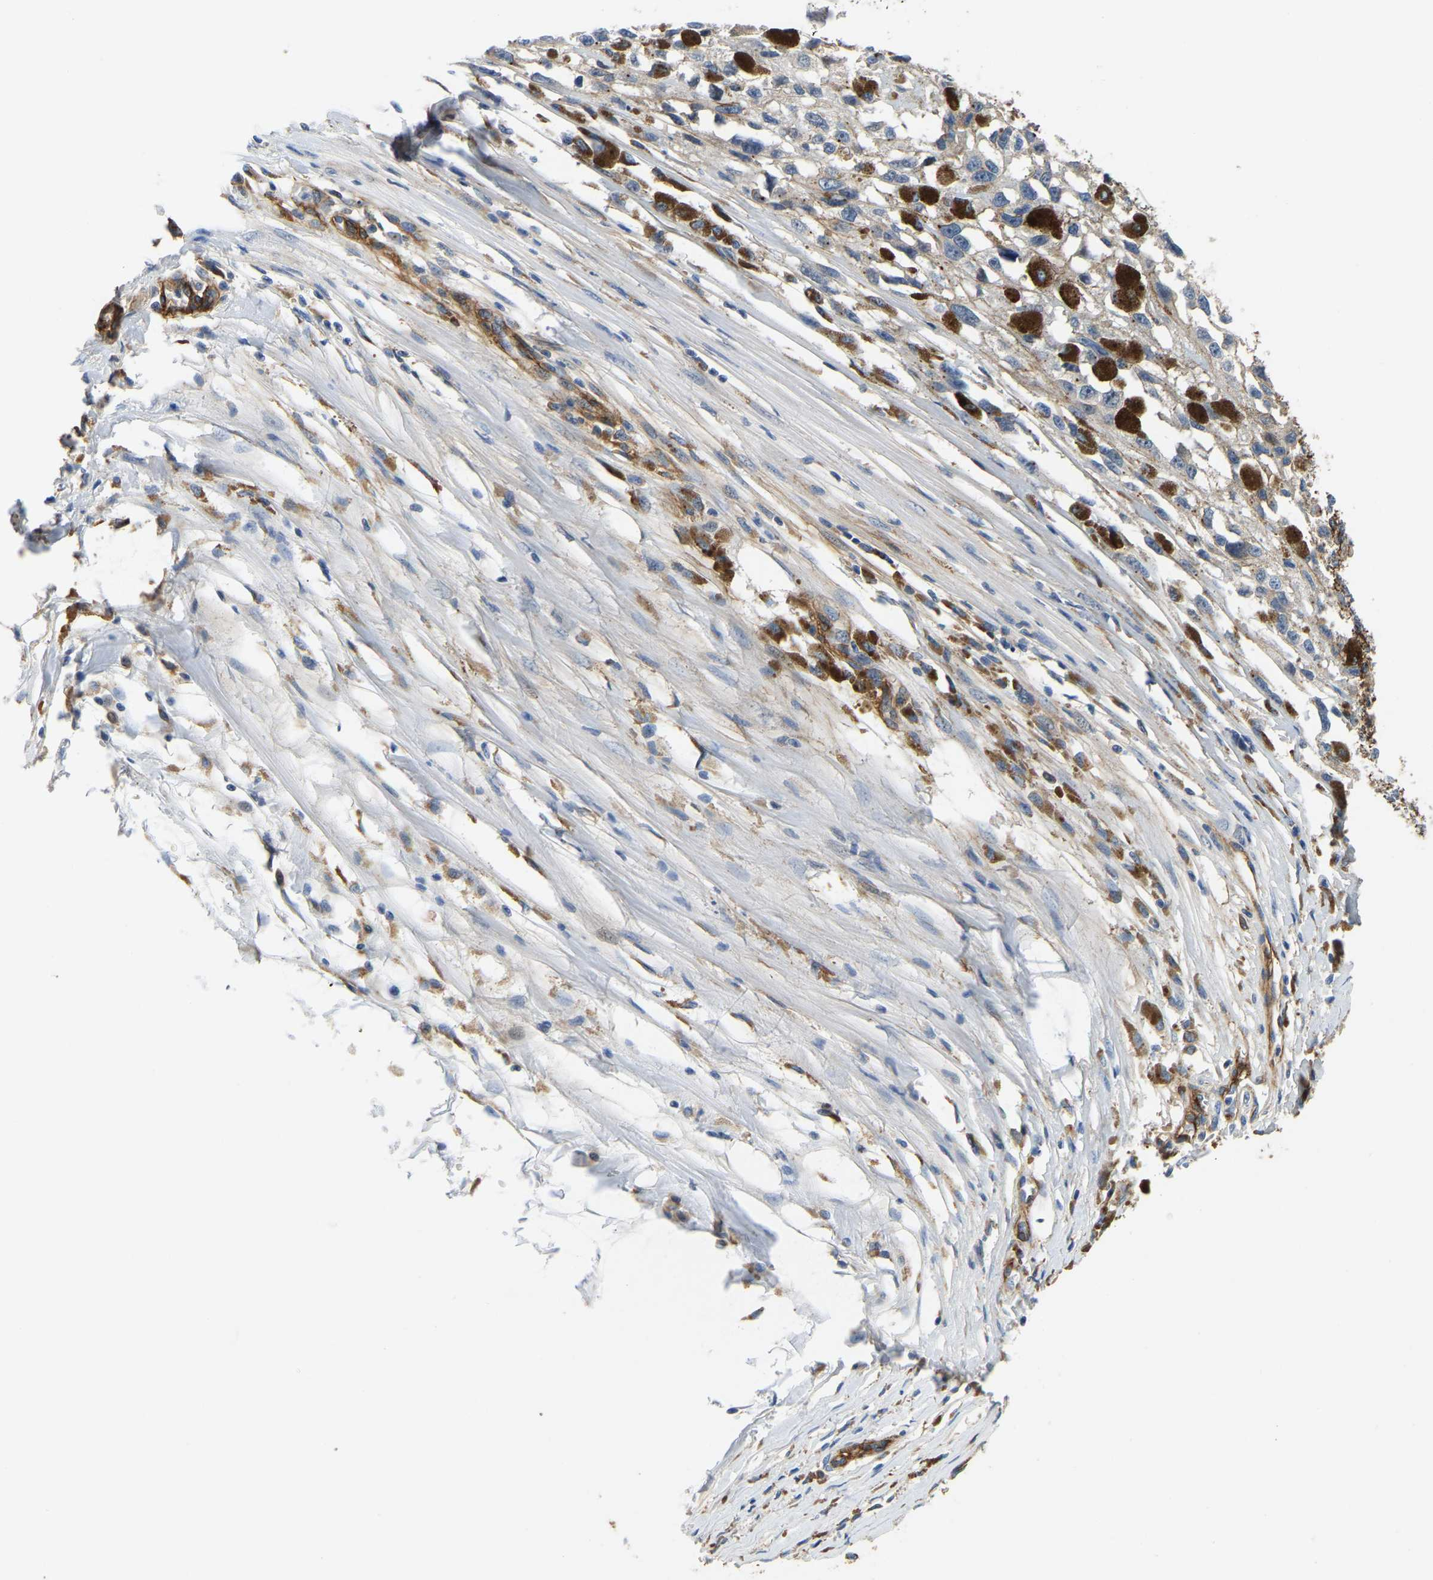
{"staining": {"intensity": "negative", "quantity": "none", "location": "none"}, "tissue": "melanoma", "cell_type": "Tumor cells", "image_type": "cancer", "snomed": [{"axis": "morphology", "description": "Malignant melanoma, Metastatic site"}, {"axis": "topography", "description": "Lymph node"}], "caption": "IHC image of neoplastic tissue: malignant melanoma (metastatic site) stained with DAB (3,3'-diaminobenzidine) exhibits no significant protein staining in tumor cells. (DAB (3,3'-diaminobenzidine) immunohistochemistry with hematoxylin counter stain).", "gene": "LIAS", "patient": {"sex": "male", "age": 59}}